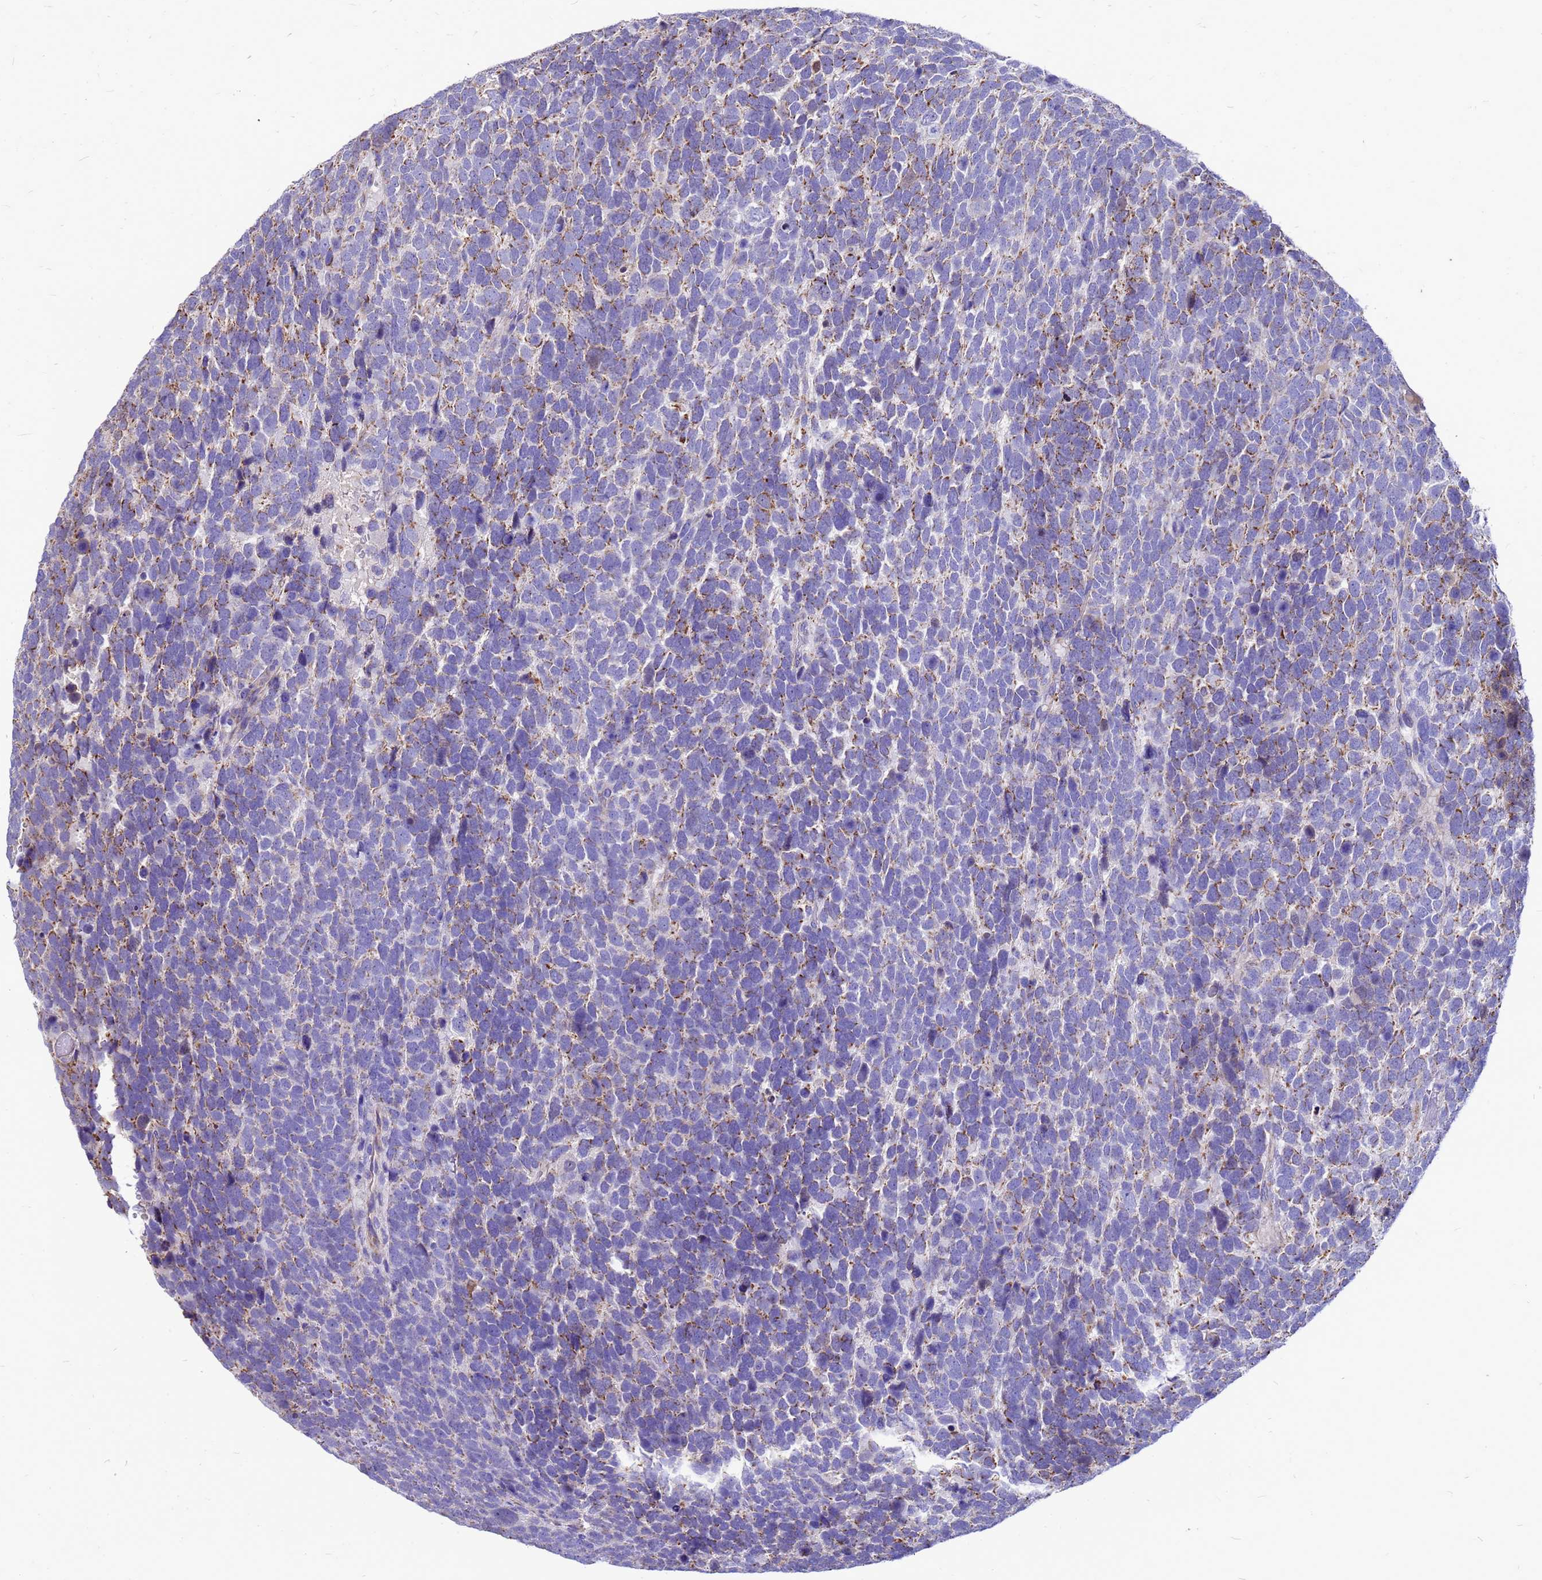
{"staining": {"intensity": "moderate", "quantity": "25%-75%", "location": "cytoplasmic/membranous"}, "tissue": "urothelial cancer", "cell_type": "Tumor cells", "image_type": "cancer", "snomed": [{"axis": "morphology", "description": "Urothelial carcinoma, High grade"}, {"axis": "topography", "description": "Urinary bladder"}], "caption": "Urothelial carcinoma (high-grade) tissue demonstrates moderate cytoplasmic/membranous positivity in approximately 25%-75% of tumor cells, visualized by immunohistochemistry.", "gene": "CMC4", "patient": {"sex": "female", "age": 82}}